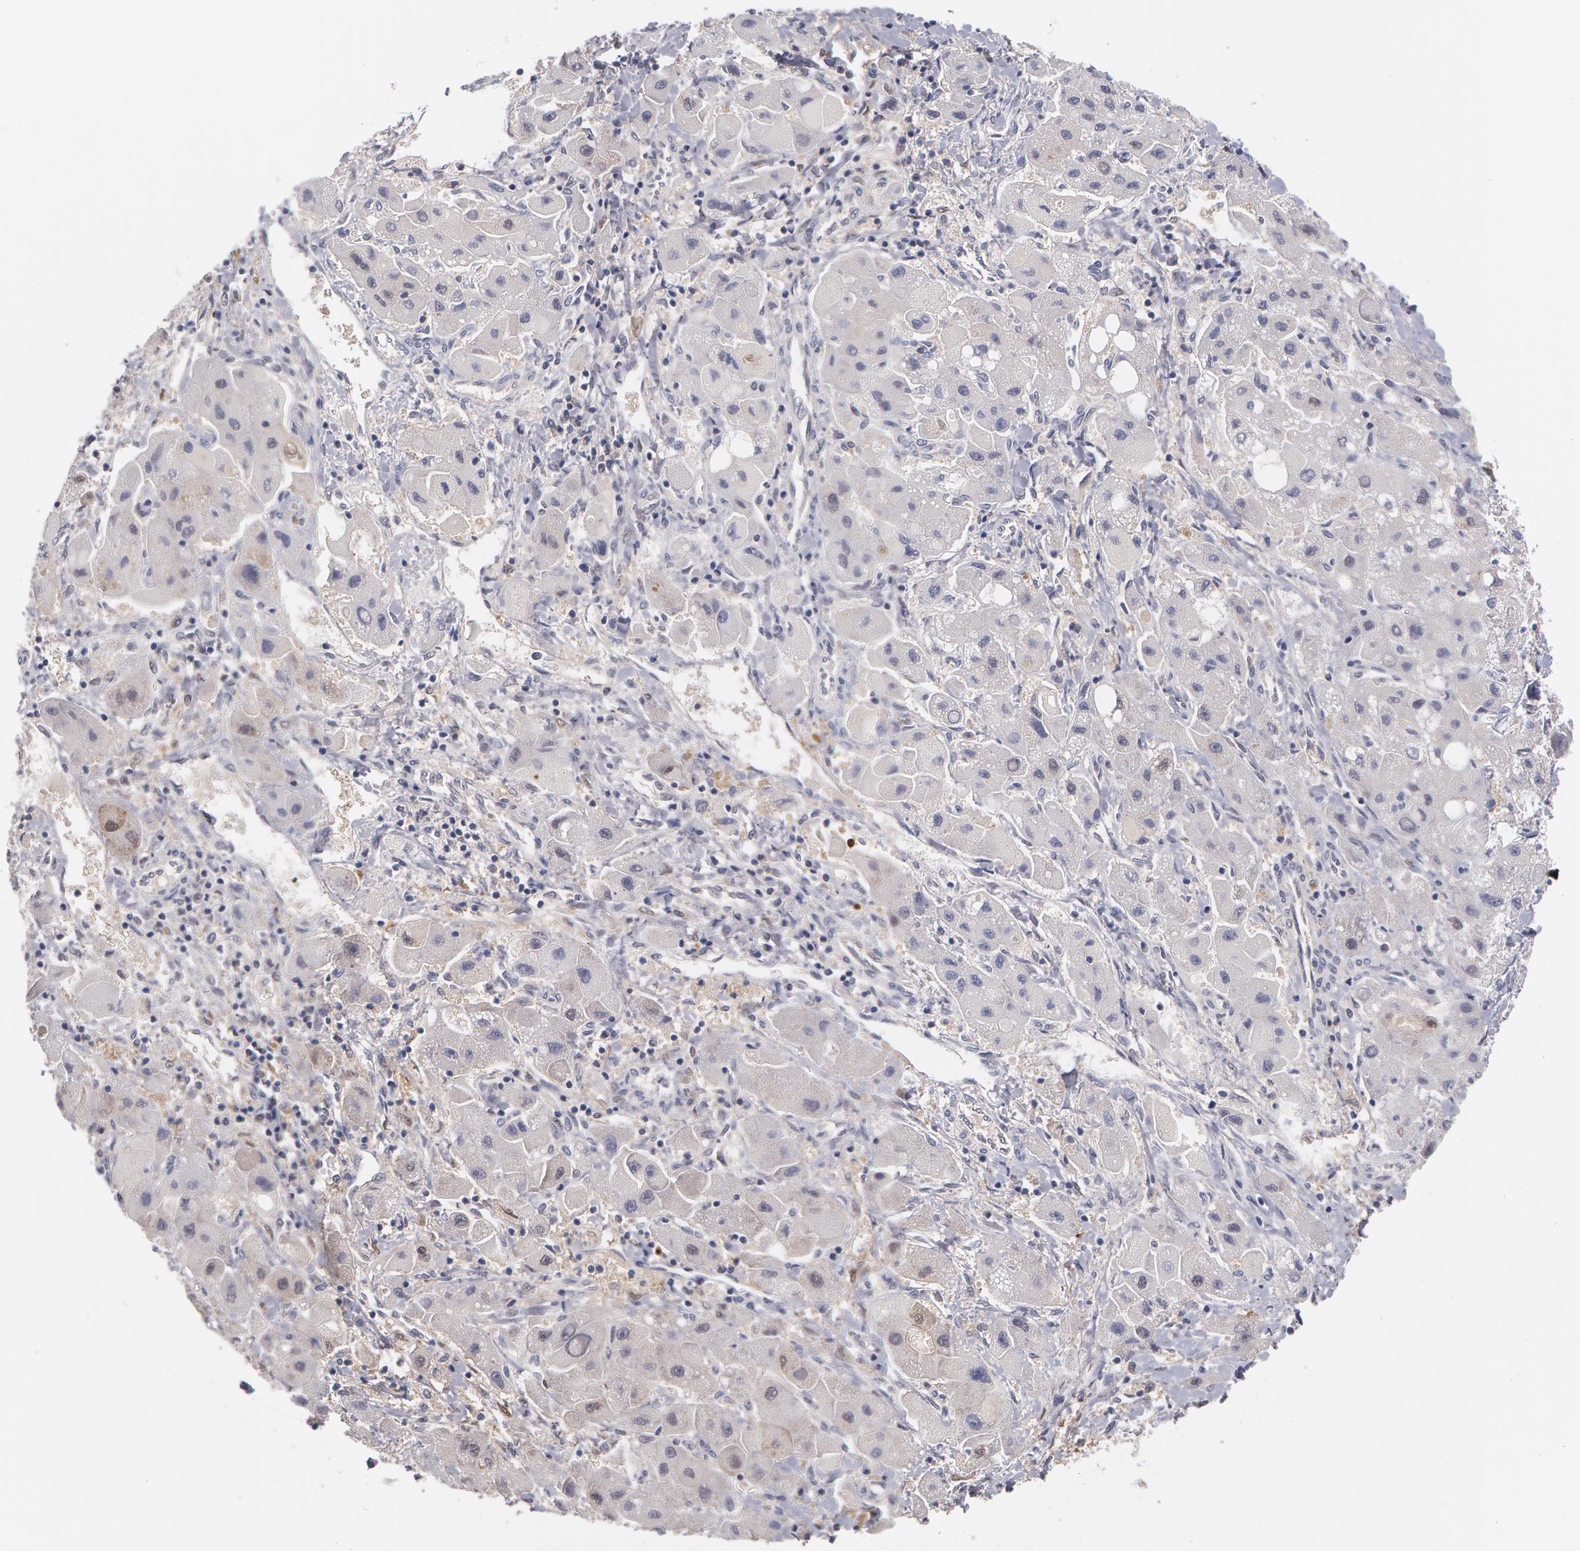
{"staining": {"intensity": "negative", "quantity": "none", "location": "none"}, "tissue": "liver cancer", "cell_type": "Tumor cells", "image_type": "cancer", "snomed": [{"axis": "morphology", "description": "Carcinoma, Hepatocellular, NOS"}, {"axis": "topography", "description": "Liver"}], "caption": "Image shows no protein positivity in tumor cells of liver hepatocellular carcinoma tissue.", "gene": "TXNRD1", "patient": {"sex": "male", "age": 24}}